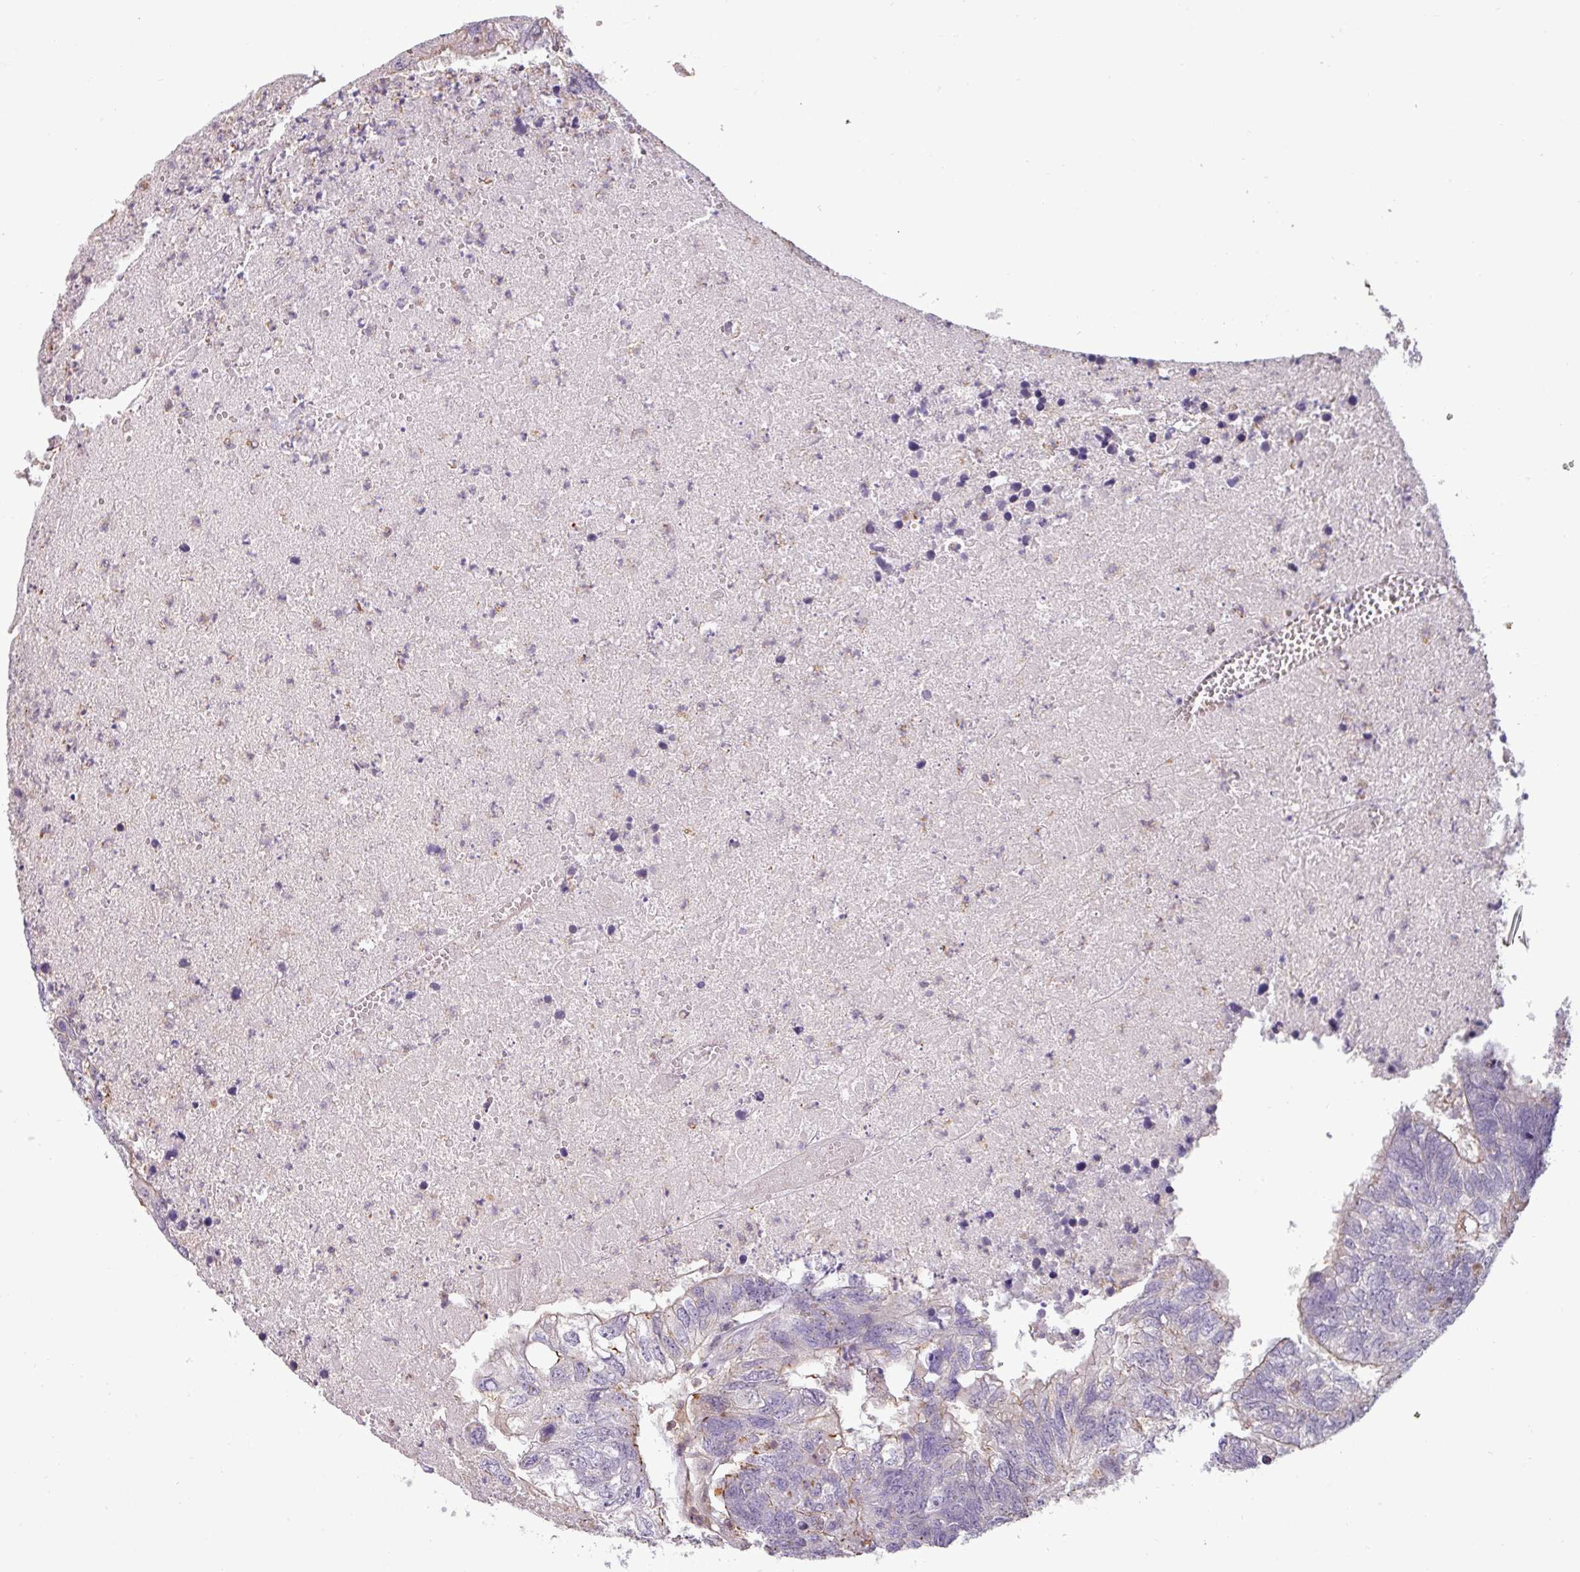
{"staining": {"intensity": "negative", "quantity": "none", "location": "none"}, "tissue": "colorectal cancer", "cell_type": "Tumor cells", "image_type": "cancer", "snomed": [{"axis": "morphology", "description": "Adenocarcinoma, NOS"}, {"axis": "topography", "description": "Colon"}], "caption": "The IHC histopathology image has no significant staining in tumor cells of colorectal cancer tissue.", "gene": "ZNF835", "patient": {"sex": "female", "age": 48}}